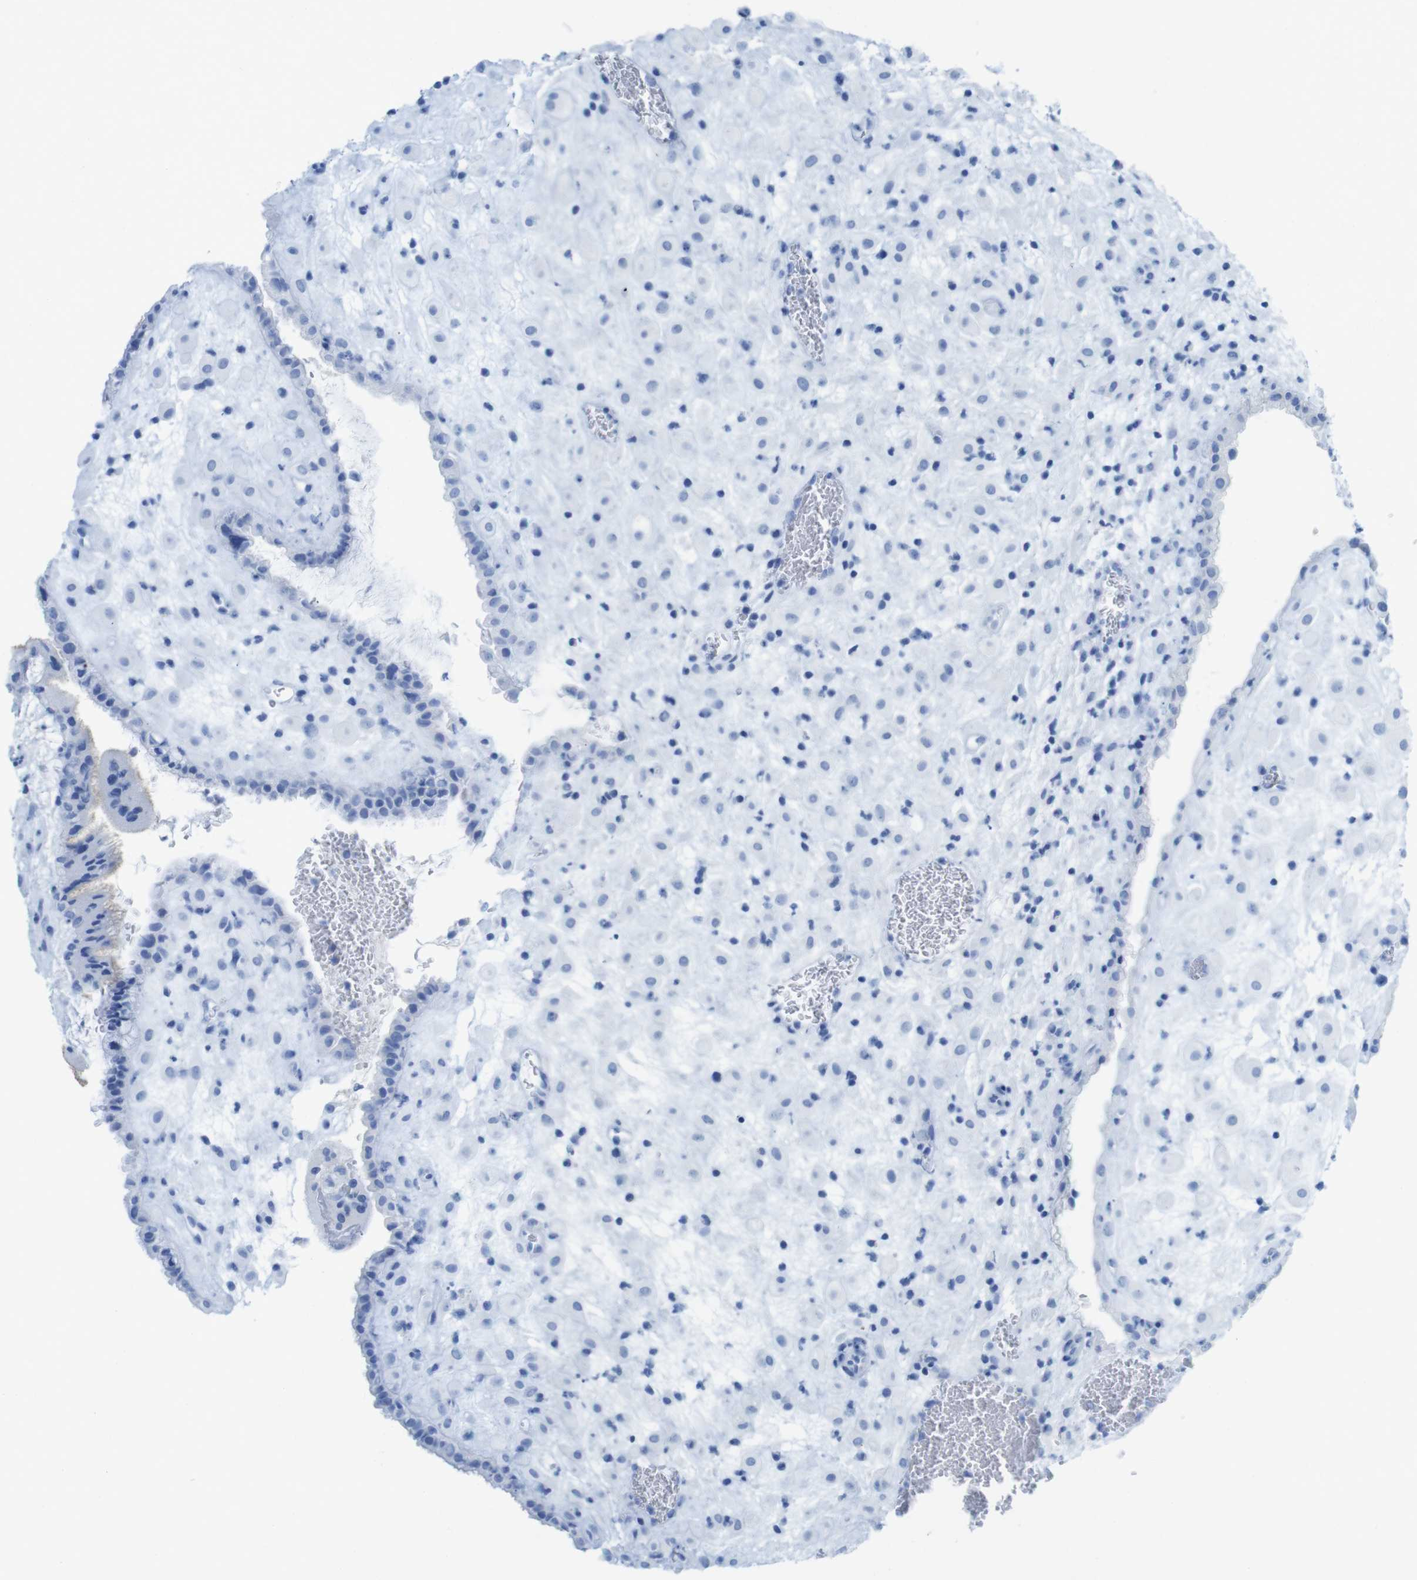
{"staining": {"intensity": "negative", "quantity": "none", "location": "none"}, "tissue": "placenta", "cell_type": "Decidual cells", "image_type": "normal", "snomed": [{"axis": "morphology", "description": "Normal tissue, NOS"}, {"axis": "topography", "description": "Placenta"}], "caption": "High power microscopy photomicrograph of an immunohistochemistry photomicrograph of unremarkable placenta, revealing no significant positivity in decidual cells.", "gene": "MYH7", "patient": {"sex": "female", "age": 35}}